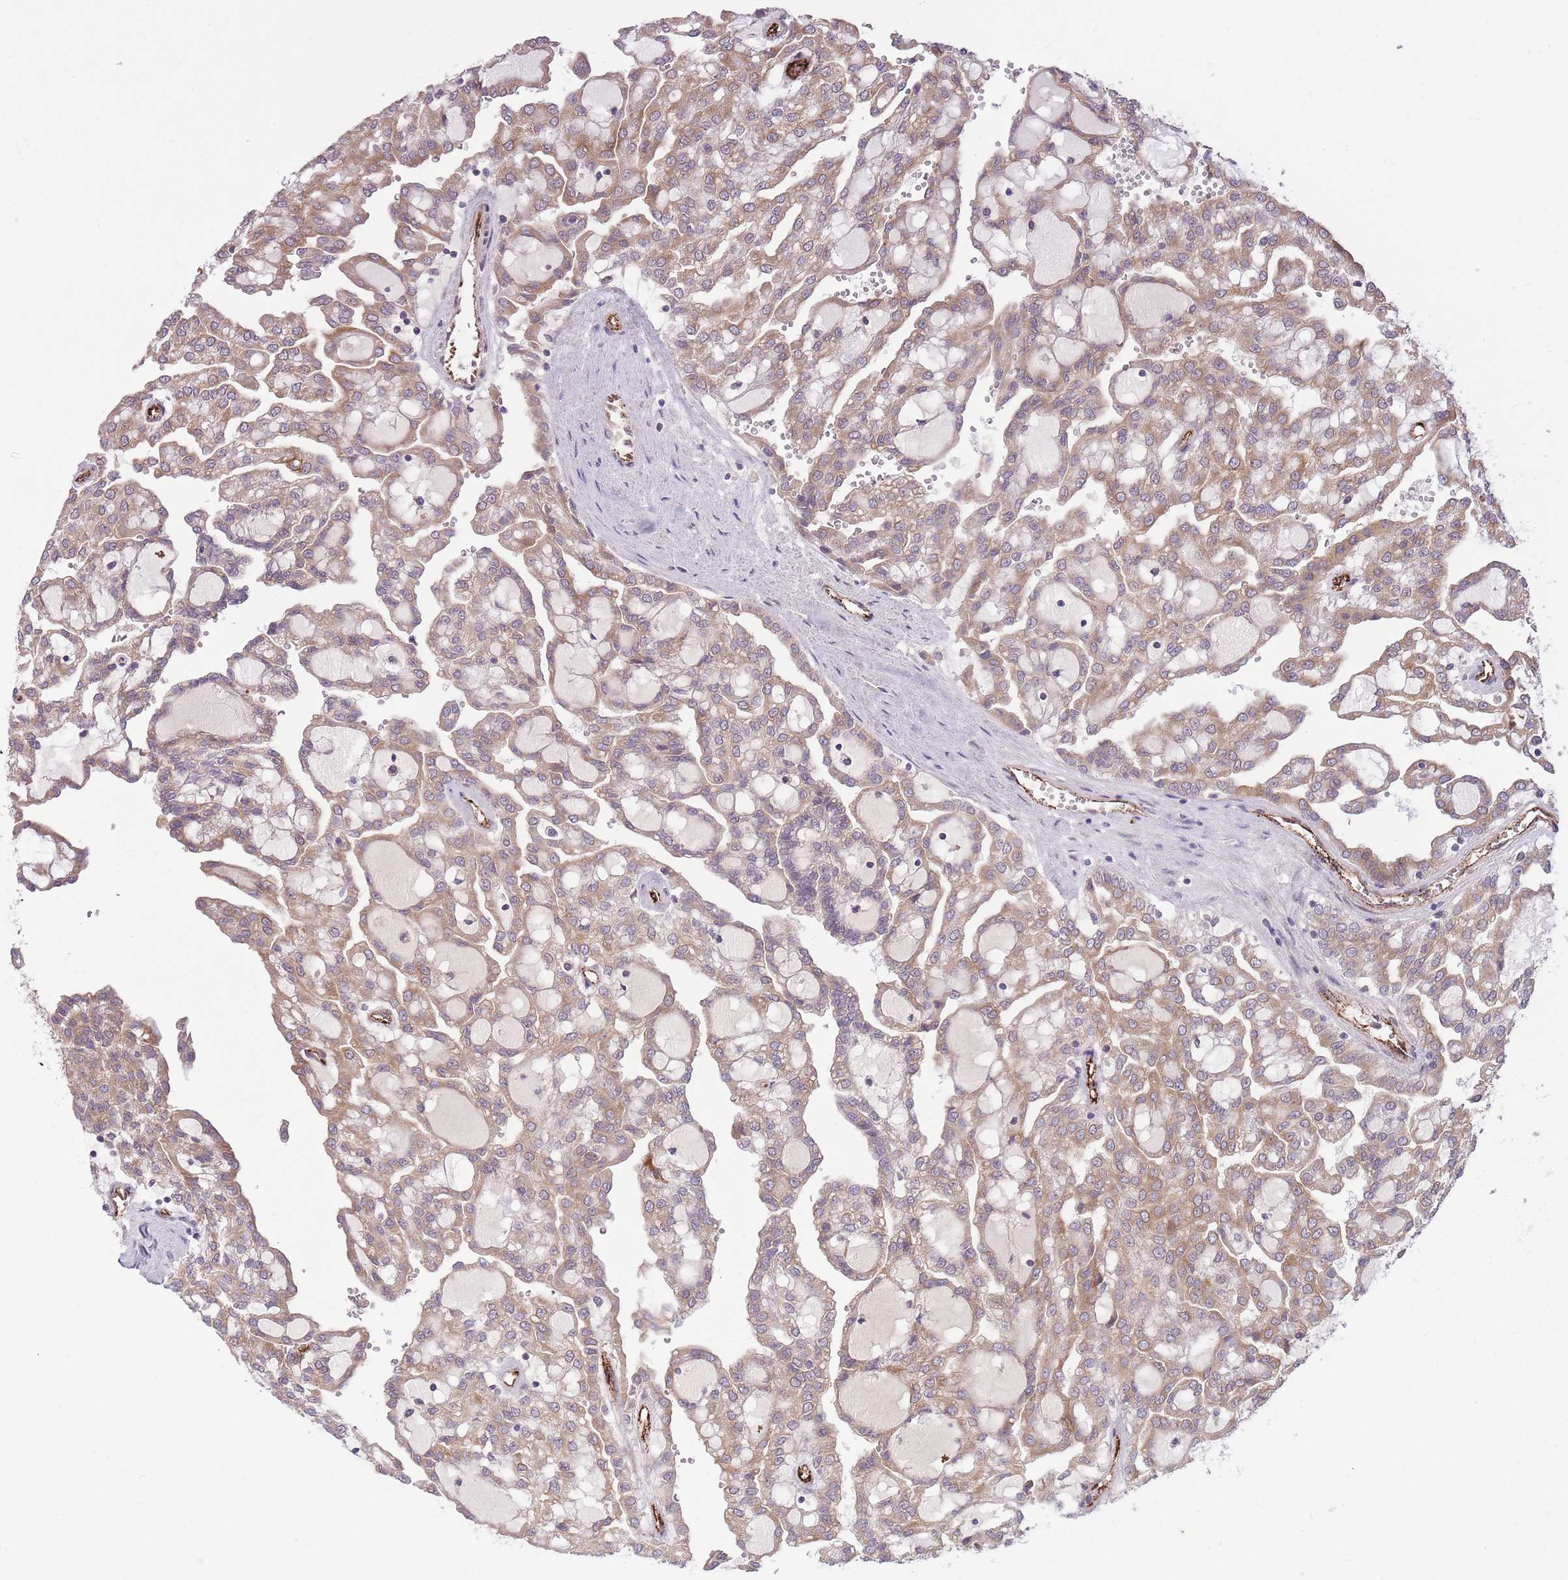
{"staining": {"intensity": "weak", "quantity": ">75%", "location": "cytoplasmic/membranous"}, "tissue": "renal cancer", "cell_type": "Tumor cells", "image_type": "cancer", "snomed": [{"axis": "morphology", "description": "Adenocarcinoma, NOS"}, {"axis": "topography", "description": "Kidney"}], "caption": "Immunohistochemistry photomicrograph of renal cancer stained for a protein (brown), which shows low levels of weak cytoplasmic/membranous positivity in about >75% of tumor cells.", "gene": "CISH", "patient": {"sex": "male", "age": 63}}